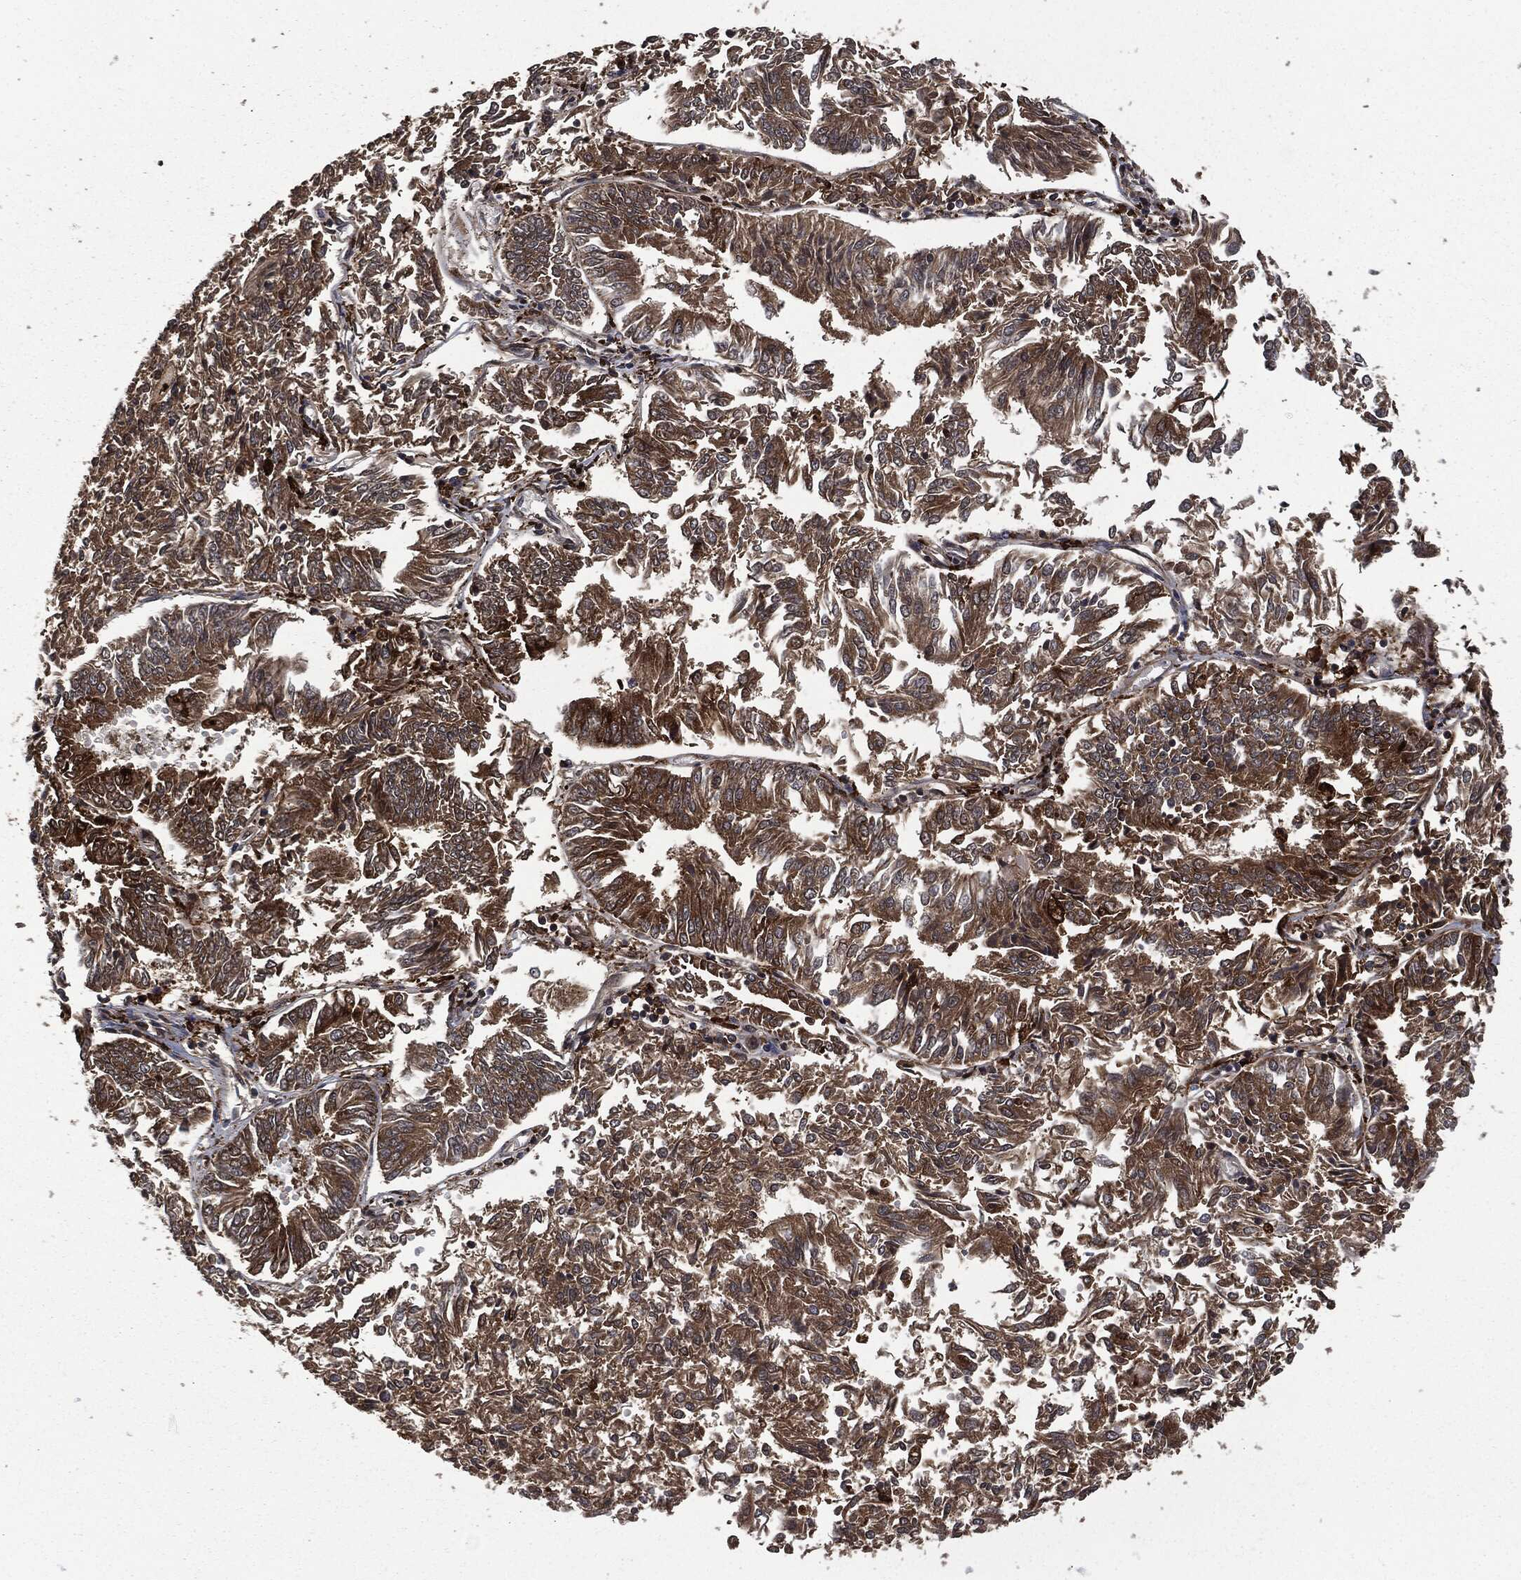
{"staining": {"intensity": "moderate", "quantity": "25%-75%", "location": "cytoplasmic/membranous"}, "tissue": "endometrial cancer", "cell_type": "Tumor cells", "image_type": "cancer", "snomed": [{"axis": "morphology", "description": "Adenocarcinoma, NOS"}, {"axis": "topography", "description": "Endometrium"}], "caption": "High-magnification brightfield microscopy of endometrial cancer stained with DAB (brown) and counterstained with hematoxylin (blue). tumor cells exhibit moderate cytoplasmic/membranous expression is present in approximately25%-75% of cells. The protein of interest is stained brown, and the nuclei are stained in blue (DAB IHC with brightfield microscopy, high magnification).", "gene": "CRABP2", "patient": {"sex": "female", "age": 58}}